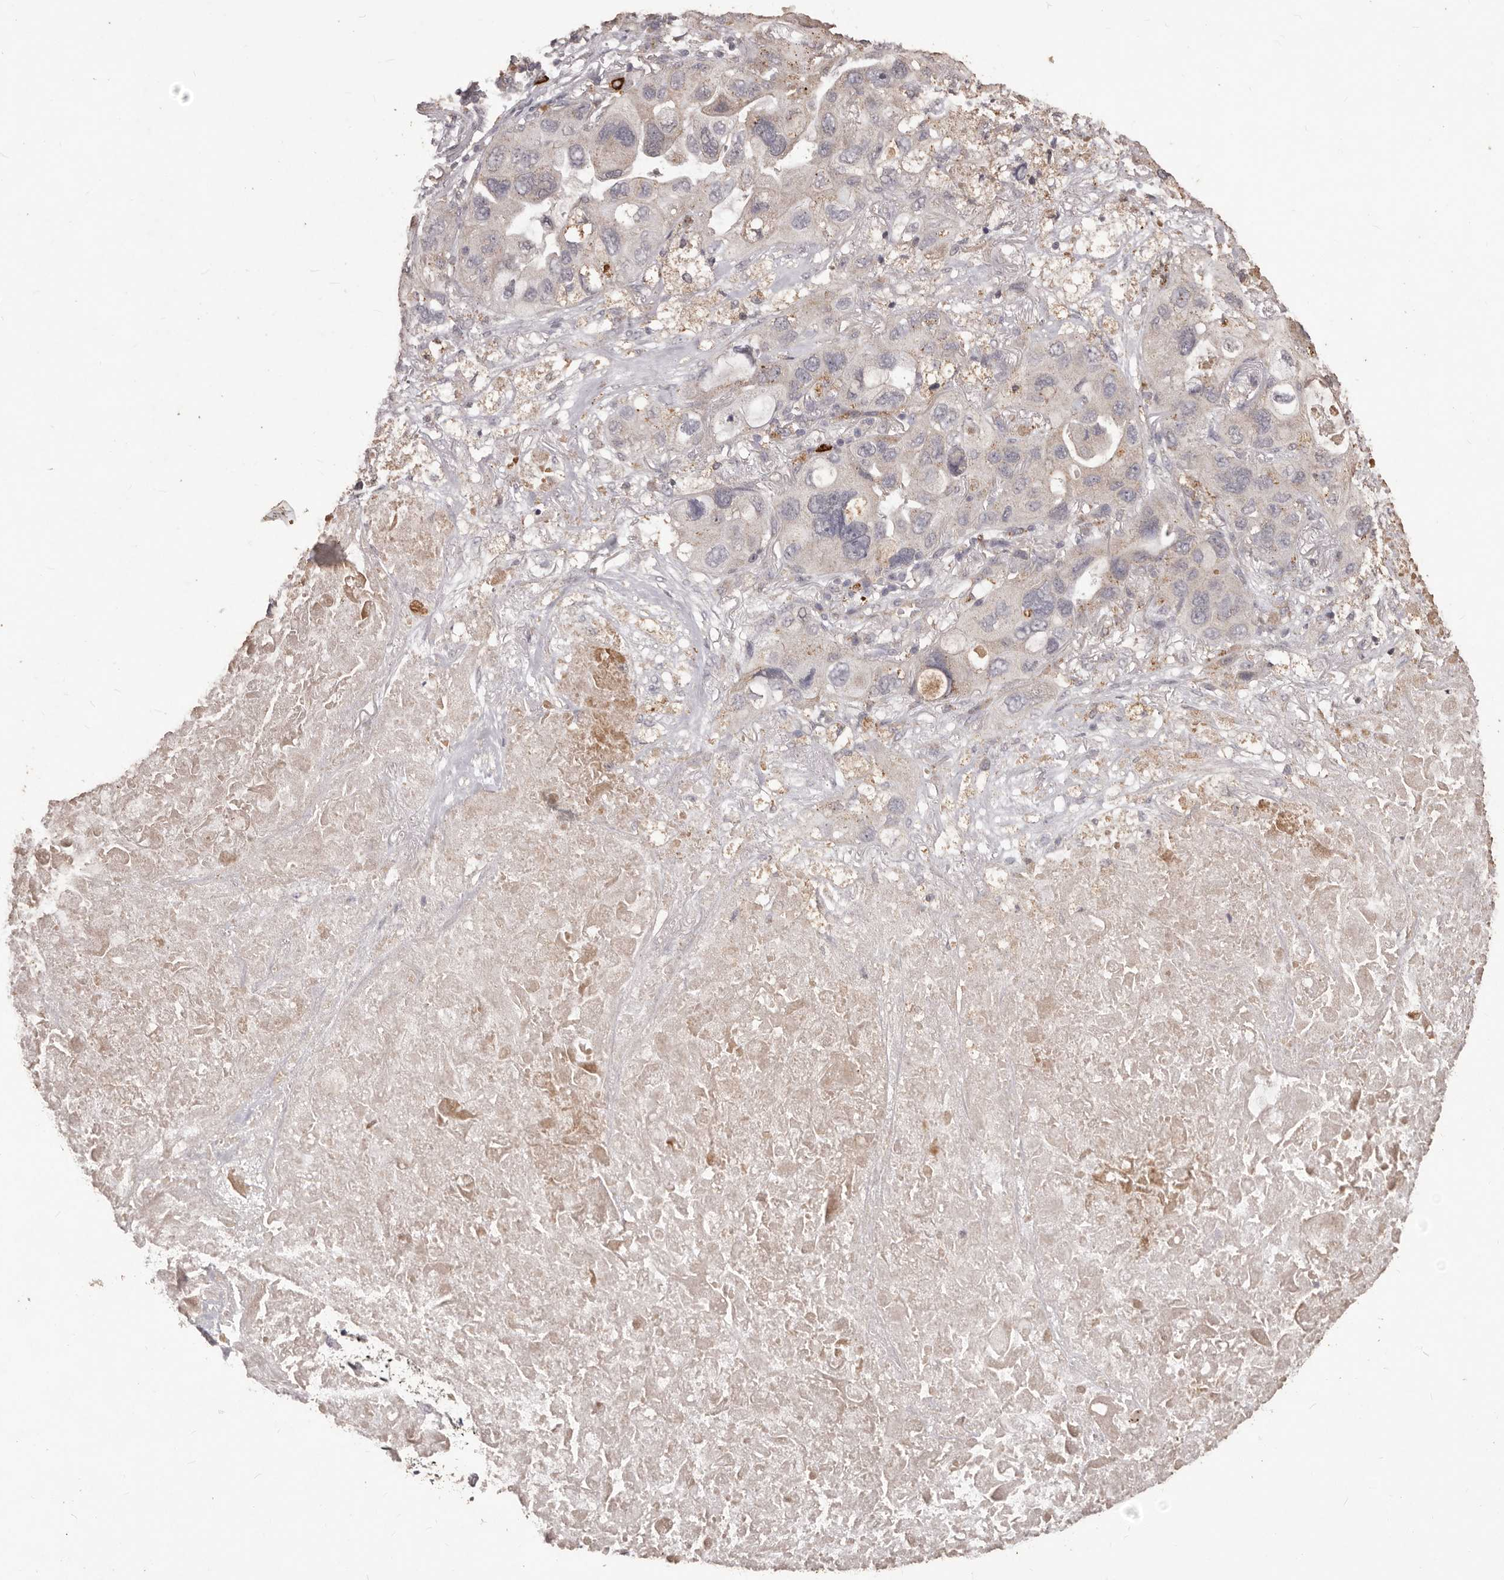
{"staining": {"intensity": "negative", "quantity": "none", "location": "none"}, "tissue": "lung cancer", "cell_type": "Tumor cells", "image_type": "cancer", "snomed": [{"axis": "morphology", "description": "Squamous cell carcinoma, NOS"}, {"axis": "topography", "description": "Lung"}], "caption": "Immunohistochemical staining of lung squamous cell carcinoma demonstrates no significant expression in tumor cells. The staining is performed using DAB brown chromogen with nuclei counter-stained in using hematoxylin.", "gene": "PRSS27", "patient": {"sex": "female", "age": 73}}